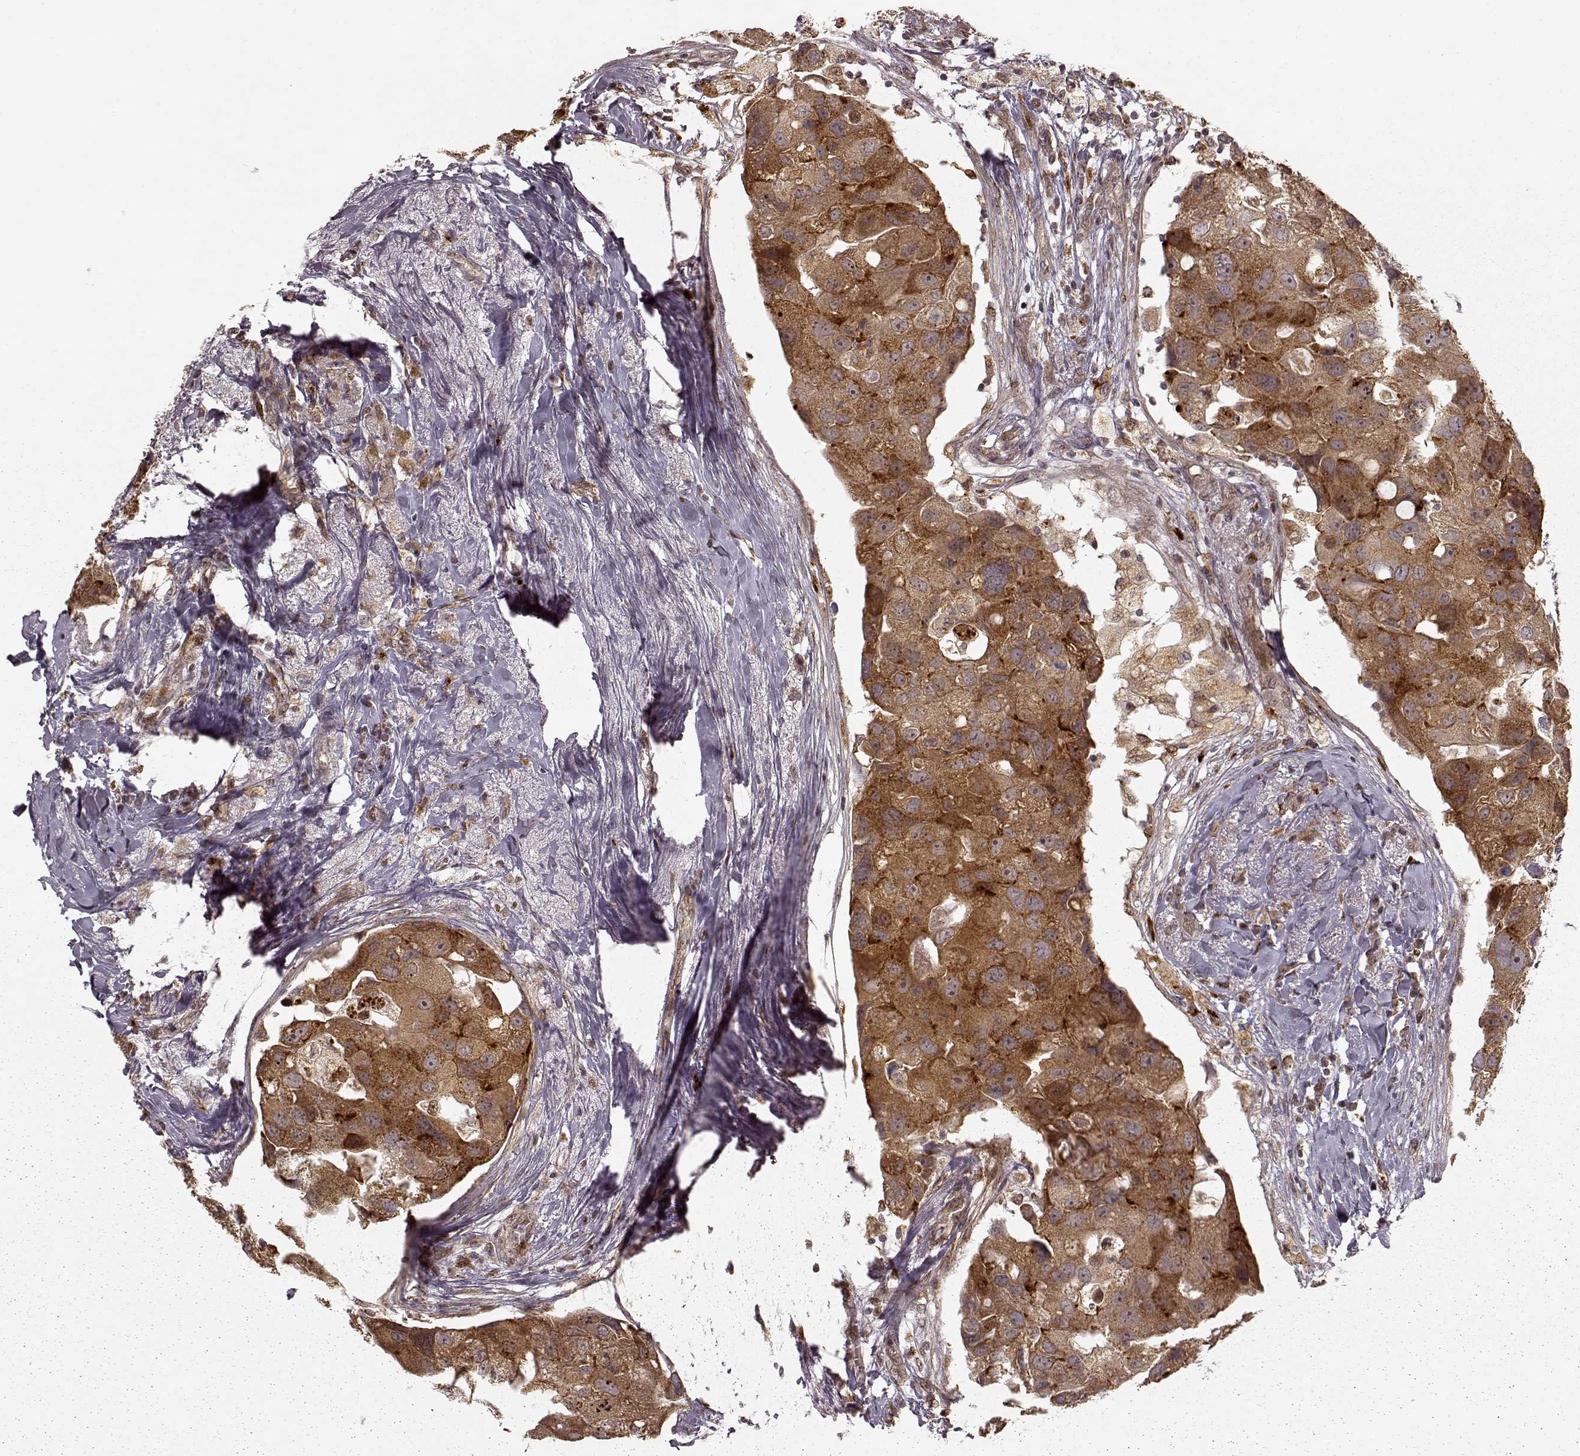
{"staining": {"intensity": "strong", "quantity": ">75%", "location": "cytoplasmic/membranous"}, "tissue": "breast cancer", "cell_type": "Tumor cells", "image_type": "cancer", "snomed": [{"axis": "morphology", "description": "Duct carcinoma"}, {"axis": "topography", "description": "Breast"}], "caption": "Immunohistochemistry (DAB (3,3'-diaminobenzidine)) staining of human infiltrating ductal carcinoma (breast) exhibits strong cytoplasmic/membranous protein staining in about >75% of tumor cells. (DAB IHC with brightfield microscopy, high magnification).", "gene": "SLC12A9", "patient": {"sex": "female", "age": 43}}